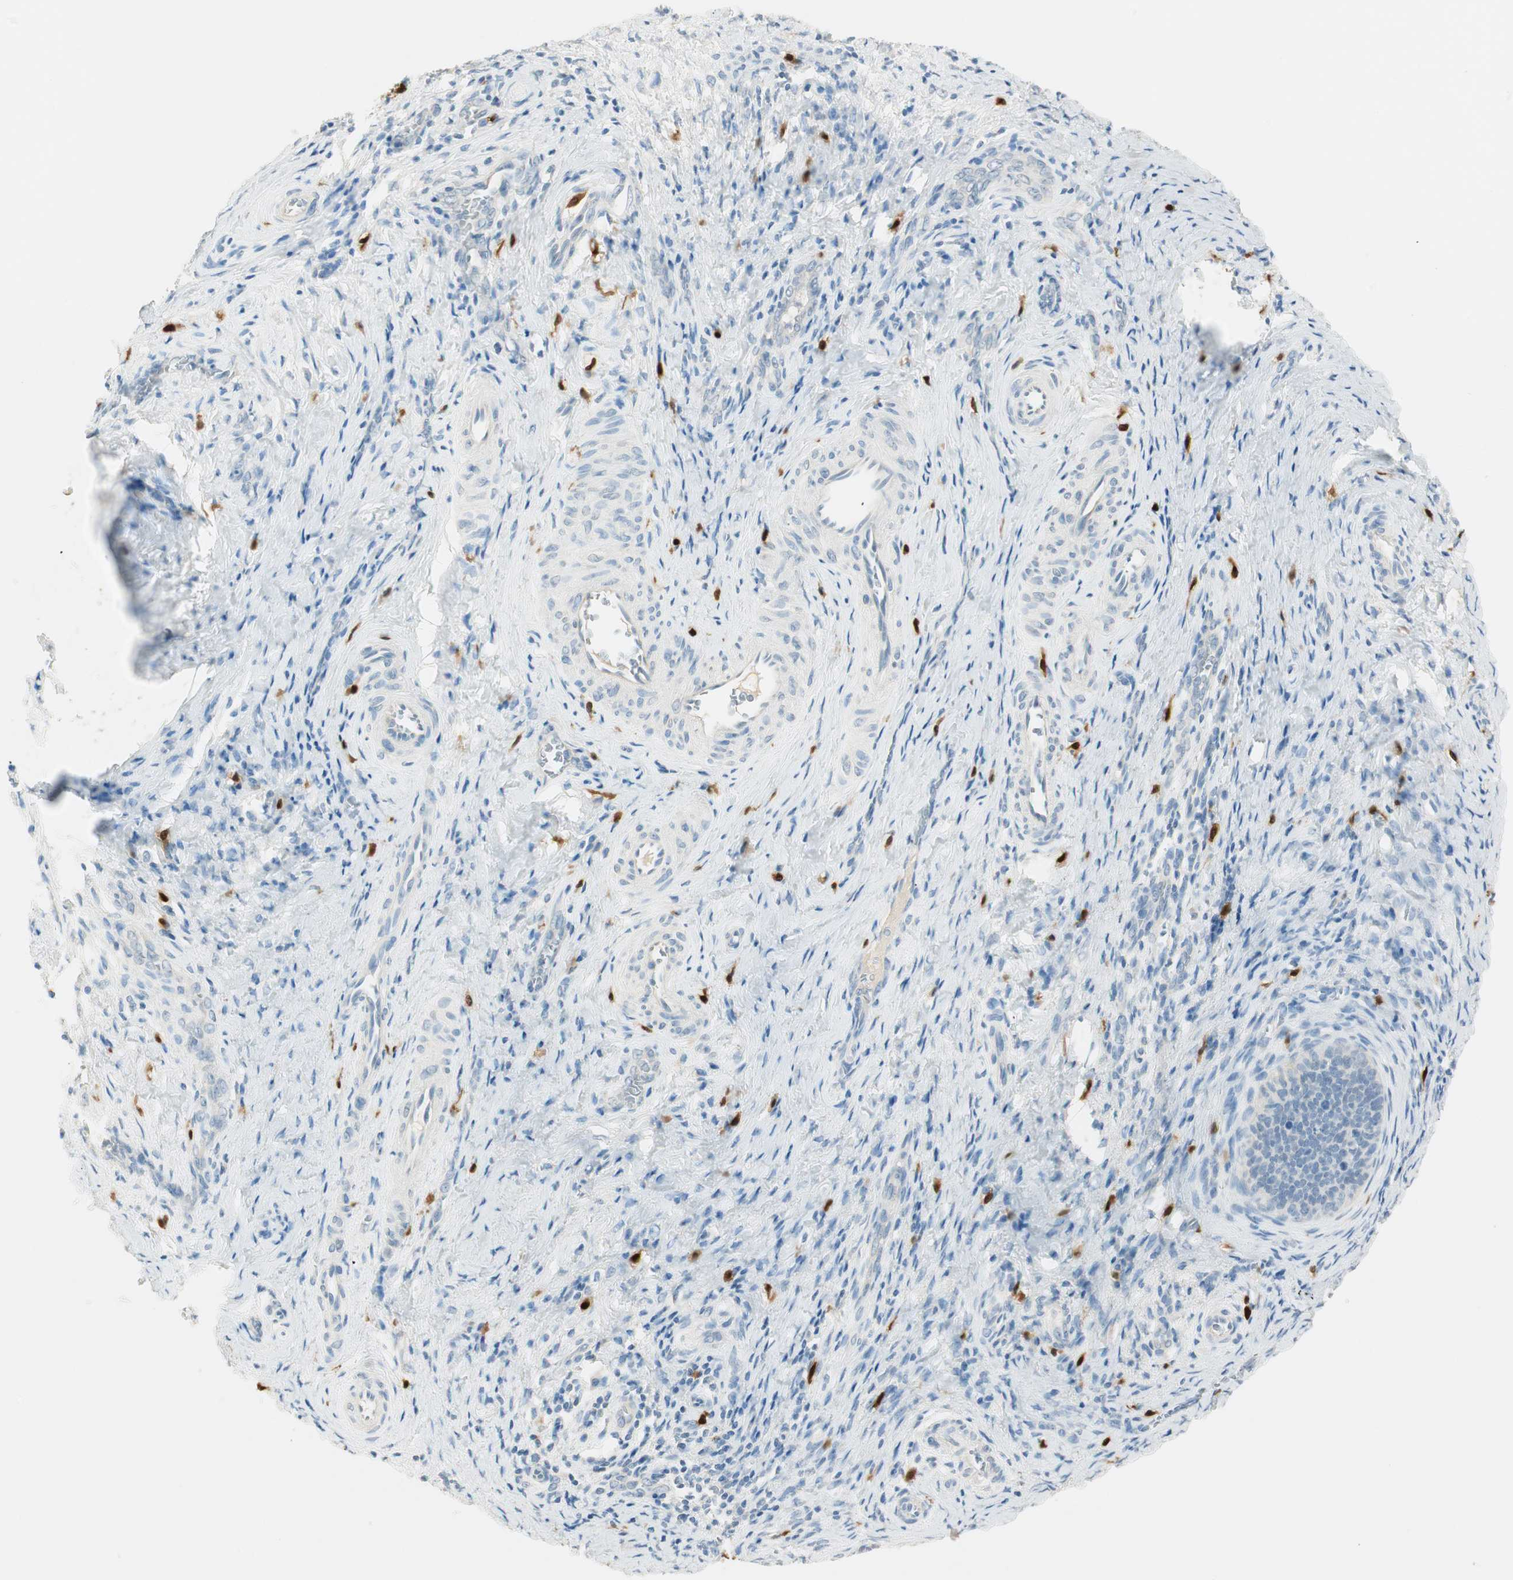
{"staining": {"intensity": "negative", "quantity": "none", "location": "none"}, "tissue": "cervical cancer", "cell_type": "Tumor cells", "image_type": "cancer", "snomed": [{"axis": "morphology", "description": "Squamous cell carcinoma, NOS"}, {"axis": "topography", "description": "Cervix"}], "caption": "Immunohistochemical staining of cervical cancer (squamous cell carcinoma) displays no significant expression in tumor cells. (DAB (3,3'-diaminobenzidine) immunohistochemistry (IHC) with hematoxylin counter stain).", "gene": "HPGD", "patient": {"sex": "female", "age": 33}}